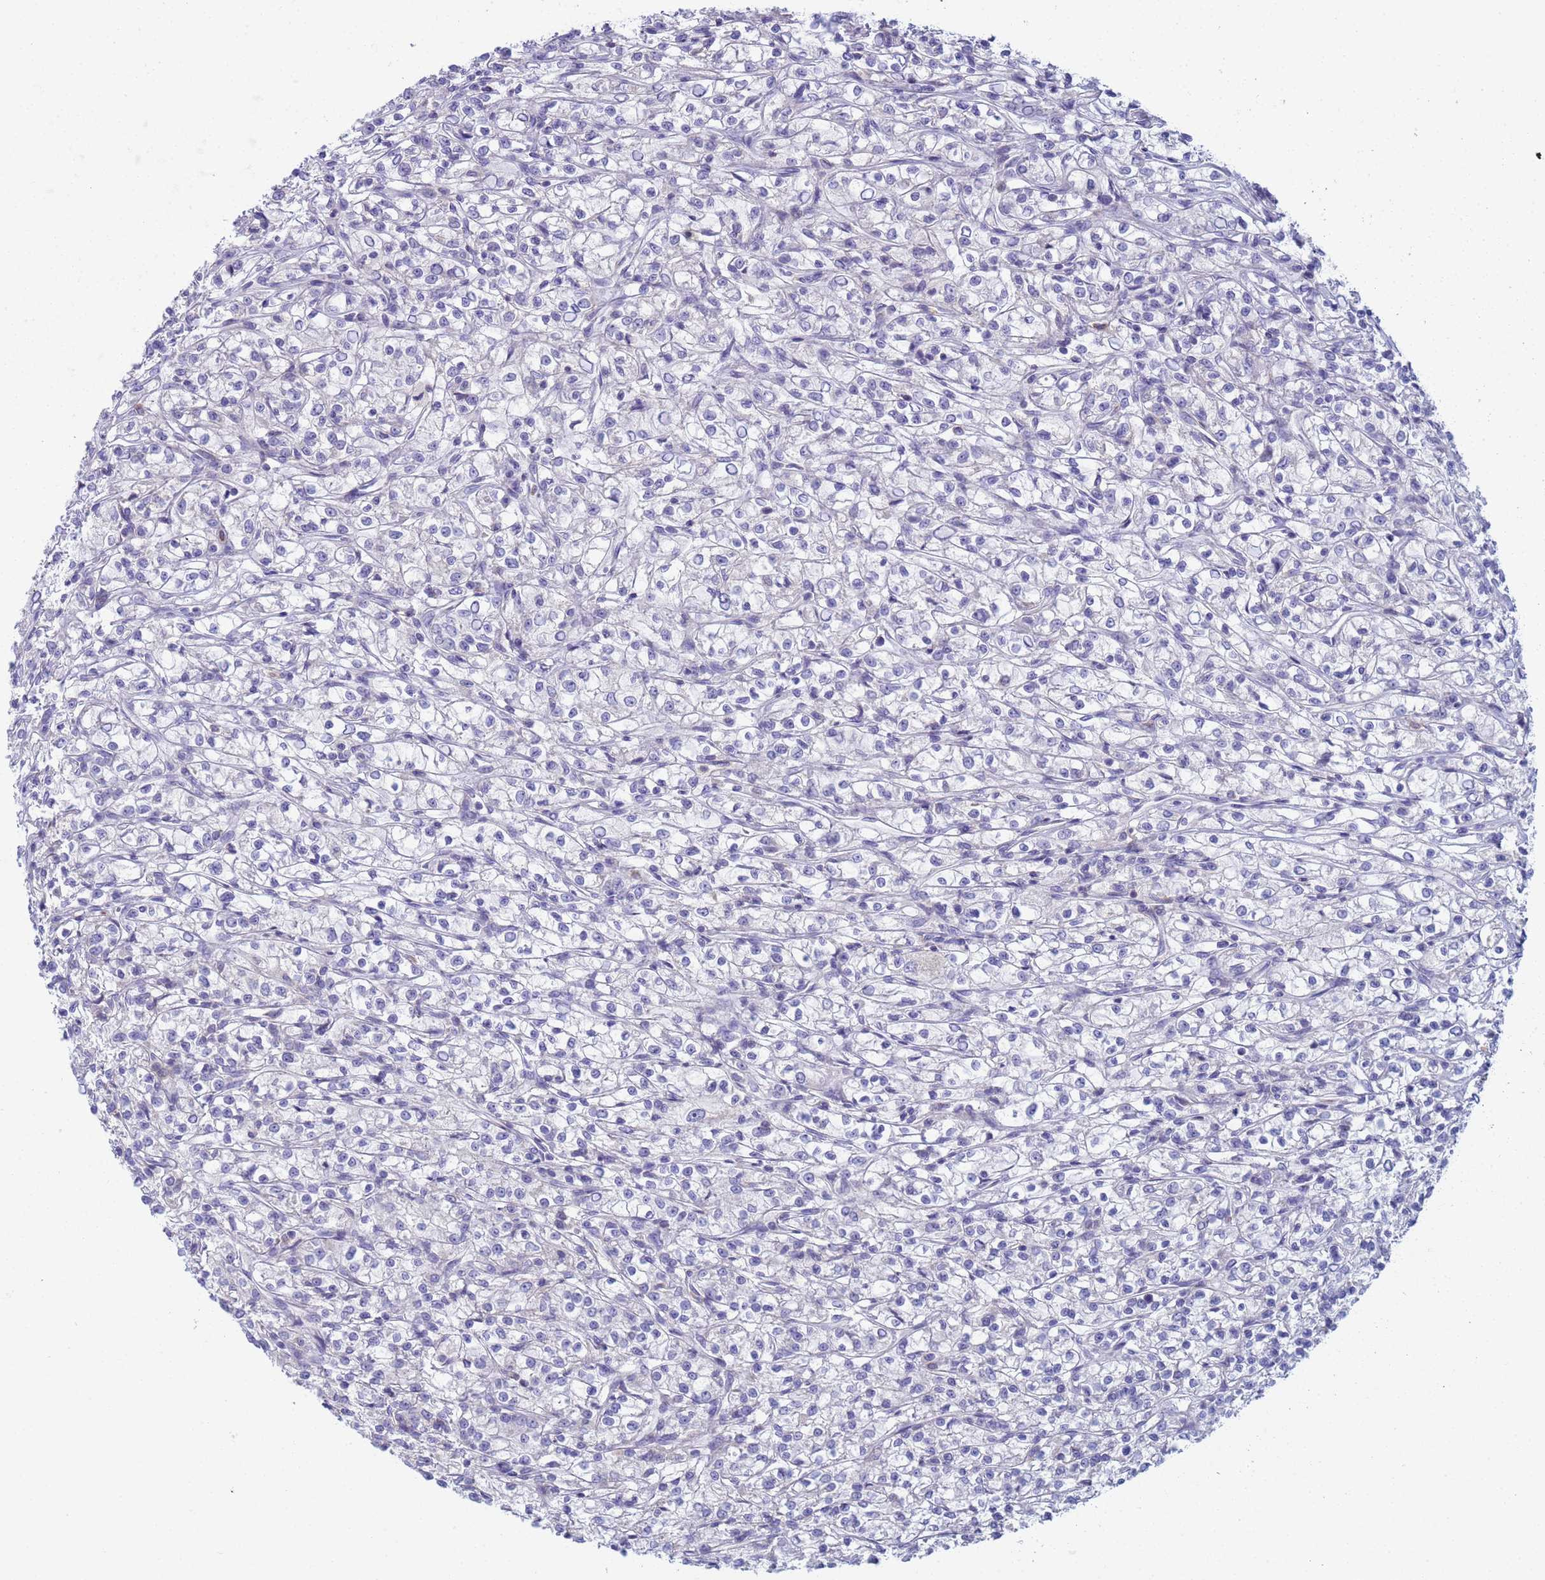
{"staining": {"intensity": "negative", "quantity": "none", "location": "none"}, "tissue": "renal cancer", "cell_type": "Tumor cells", "image_type": "cancer", "snomed": [{"axis": "morphology", "description": "Adenocarcinoma, NOS"}, {"axis": "topography", "description": "Kidney"}], "caption": "Immunohistochemistry (IHC) photomicrograph of human adenocarcinoma (renal) stained for a protein (brown), which displays no positivity in tumor cells.", "gene": "CR1", "patient": {"sex": "female", "age": 59}}